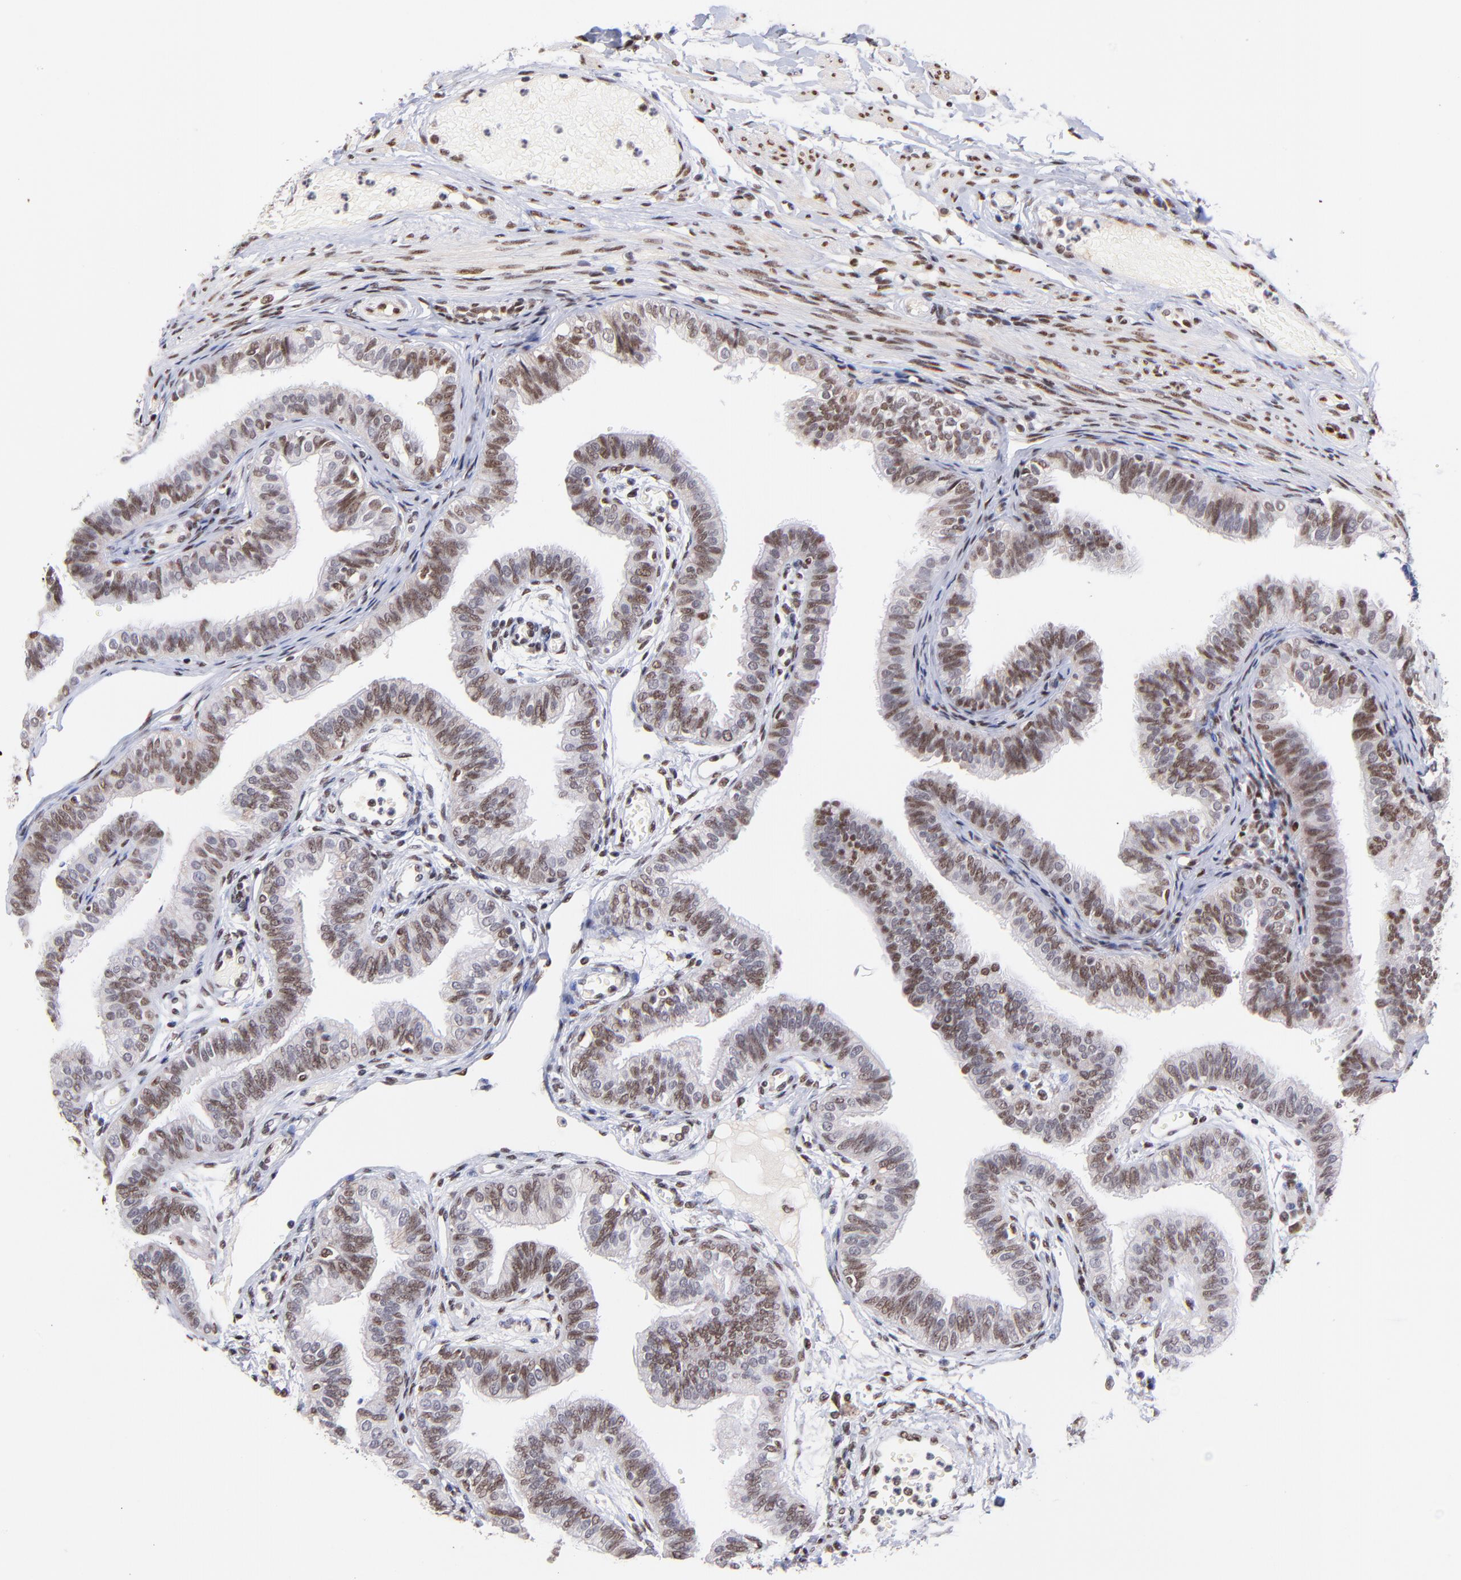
{"staining": {"intensity": "moderate", "quantity": ">75%", "location": "nuclear"}, "tissue": "fallopian tube", "cell_type": "Glandular cells", "image_type": "normal", "snomed": [{"axis": "morphology", "description": "Normal tissue, NOS"}, {"axis": "morphology", "description": "Dermoid, NOS"}, {"axis": "topography", "description": "Fallopian tube"}], "caption": "IHC photomicrograph of benign fallopian tube: human fallopian tube stained using immunohistochemistry displays medium levels of moderate protein expression localized specifically in the nuclear of glandular cells, appearing as a nuclear brown color.", "gene": "MIDEAS", "patient": {"sex": "female", "age": 33}}